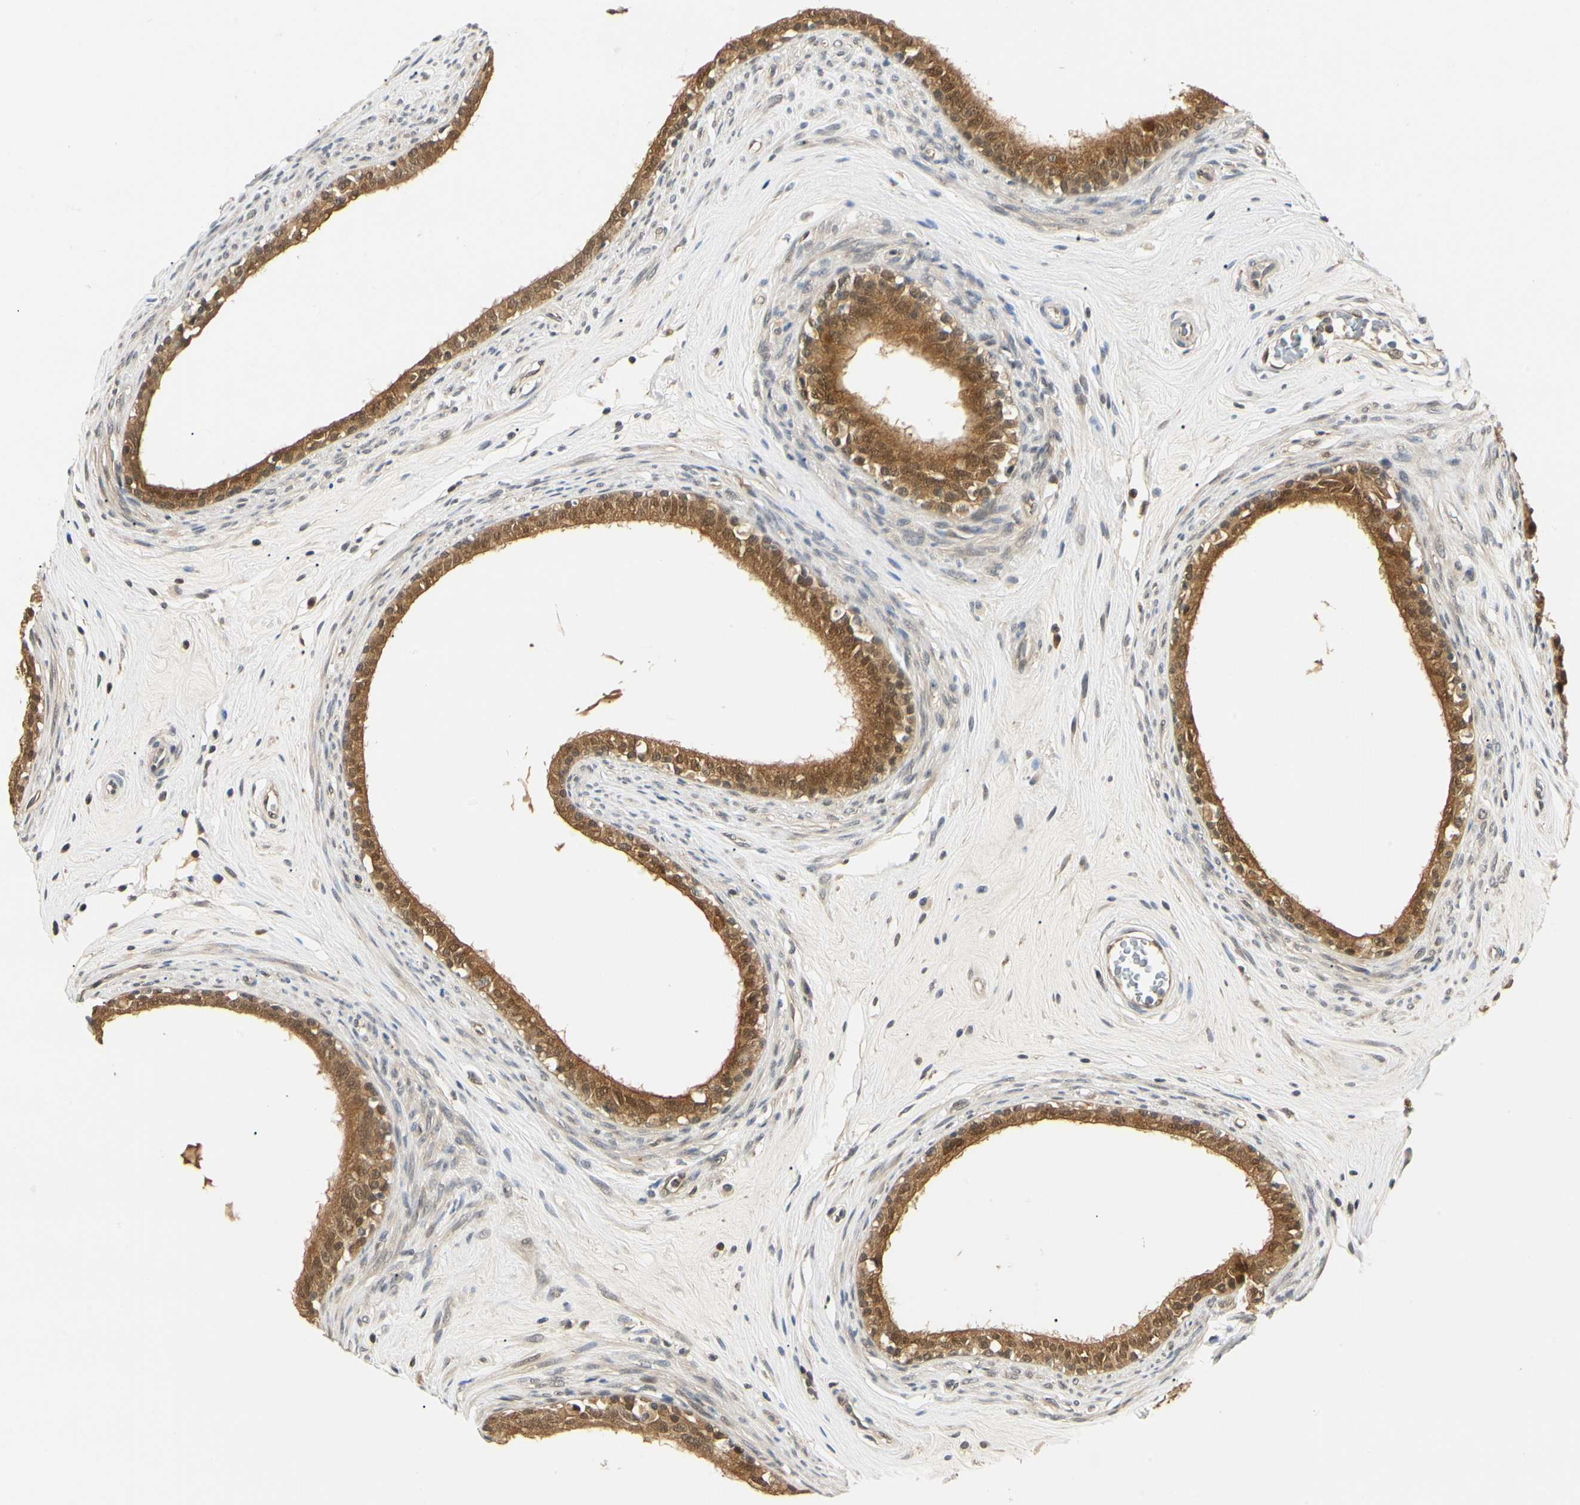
{"staining": {"intensity": "moderate", "quantity": ">75%", "location": "cytoplasmic/membranous,nuclear"}, "tissue": "epididymis", "cell_type": "Glandular cells", "image_type": "normal", "snomed": [{"axis": "morphology", "description": "Normal tissue, NOS"}, {"axis": "morphology", "description": "Inflammation, NOS"}, {"axis": "topography", "description": "Epididymis"}], "caption": "Immunohistochemistry (DAB (3,3'-diaminobenzidine)) staining of unremarkable human epididymis shows moderate cytoplasmic/membranous,nuclear protein staining in approximately >75% of glandular cells.", "gene": "UBE2Z", "patient": {"sex": "male", "age": 84}}